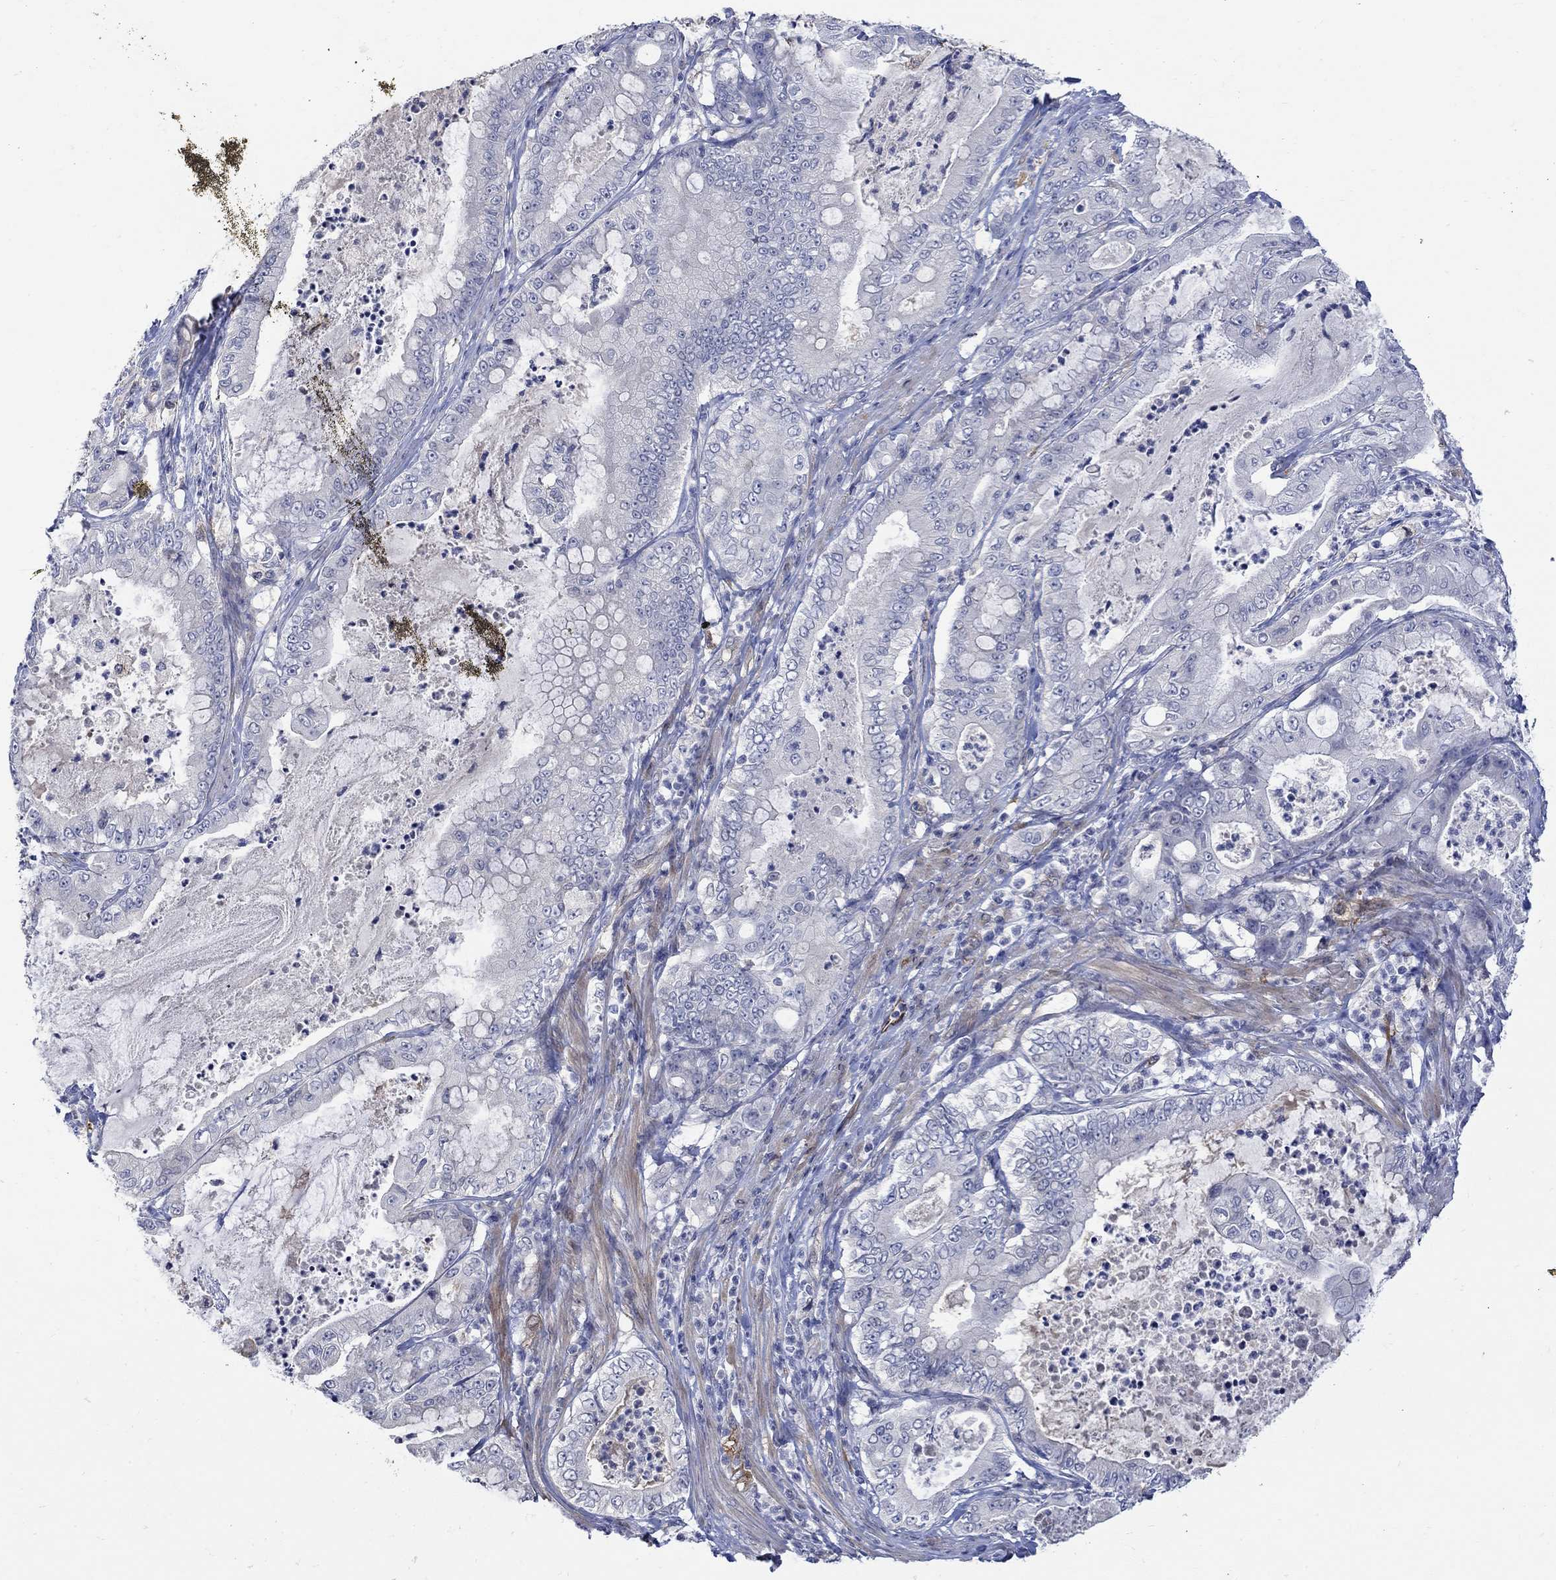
{"staining": {"intensity": "negative", "quantity": "none", "location": "none"}, "tissue": "pancreatic cancer", "cell_type": "Tumor cells", "image_type": "cancer", "snomed": [{"axis": "morphology", "description": "Adenocarcinoma, NOS"}, {"axis": "topography", "description": "Pancreas"}], "caption": "There is no significant staining in tumor cells of adenocarcinoma (pancreatic).", "gene": "TGM2", "patient": {"sex": "male", "age": 71}}